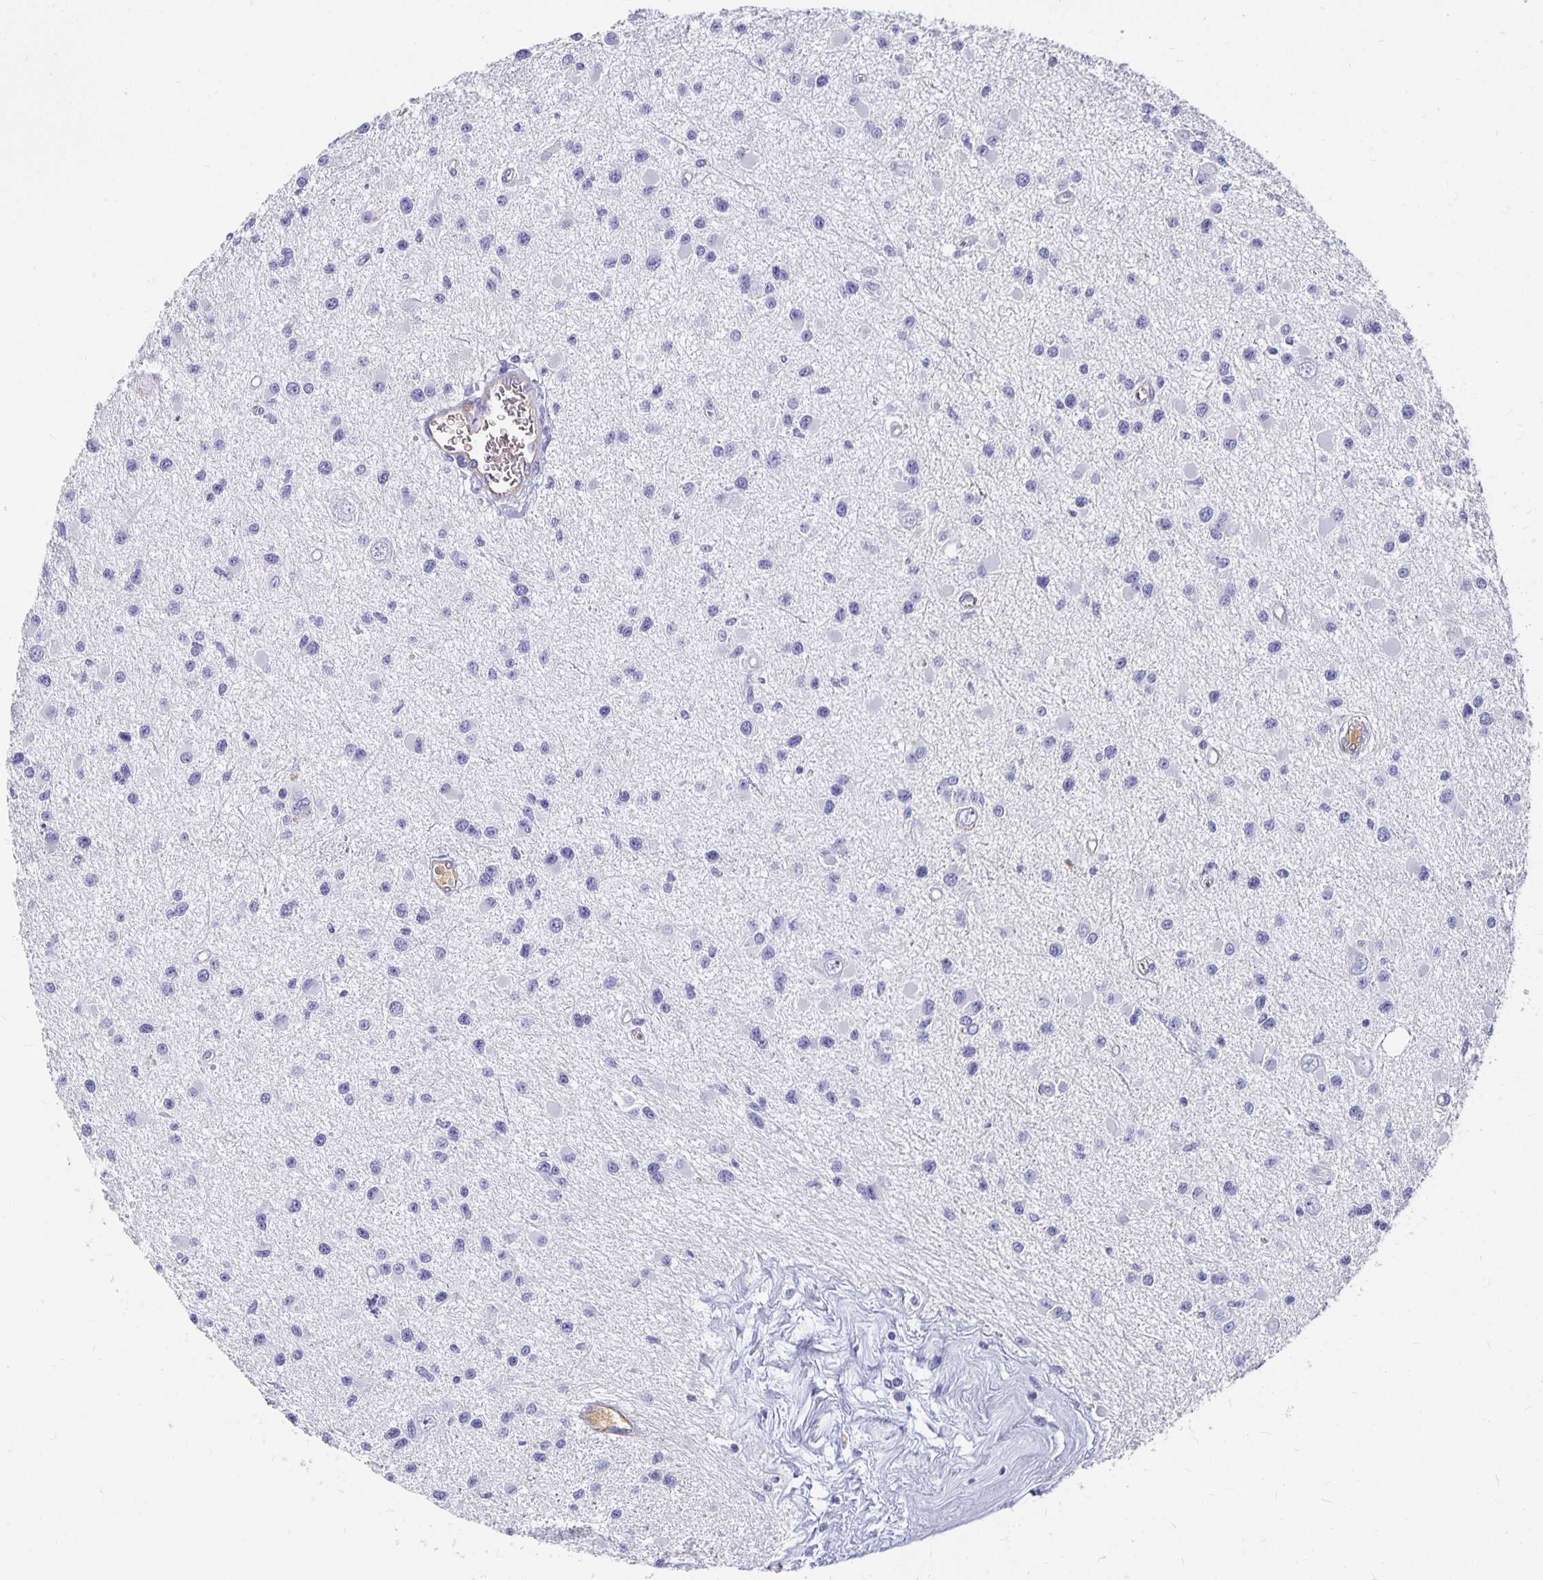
{"staining": {"intensity": "negative", "quantity": "none", "location": "none"}, "tissue": "glioma", "cell_type": "Tumor cells", "image_type": "cancer", "snomed": [{"axis": "morphology", "description": "Glioma, malignant, High grade"}, {"axis": "topography", "description": "Brain"}], "caption": "This is a photomicrograph of IHC staining of glioma, which shows no positivity in tumor cells. (DAB (3,3'-diaminobenzidine) IHC with hematoxylin counter stain).", "gene": "APOB", "patient": {"sex": "male", "age": 54}}